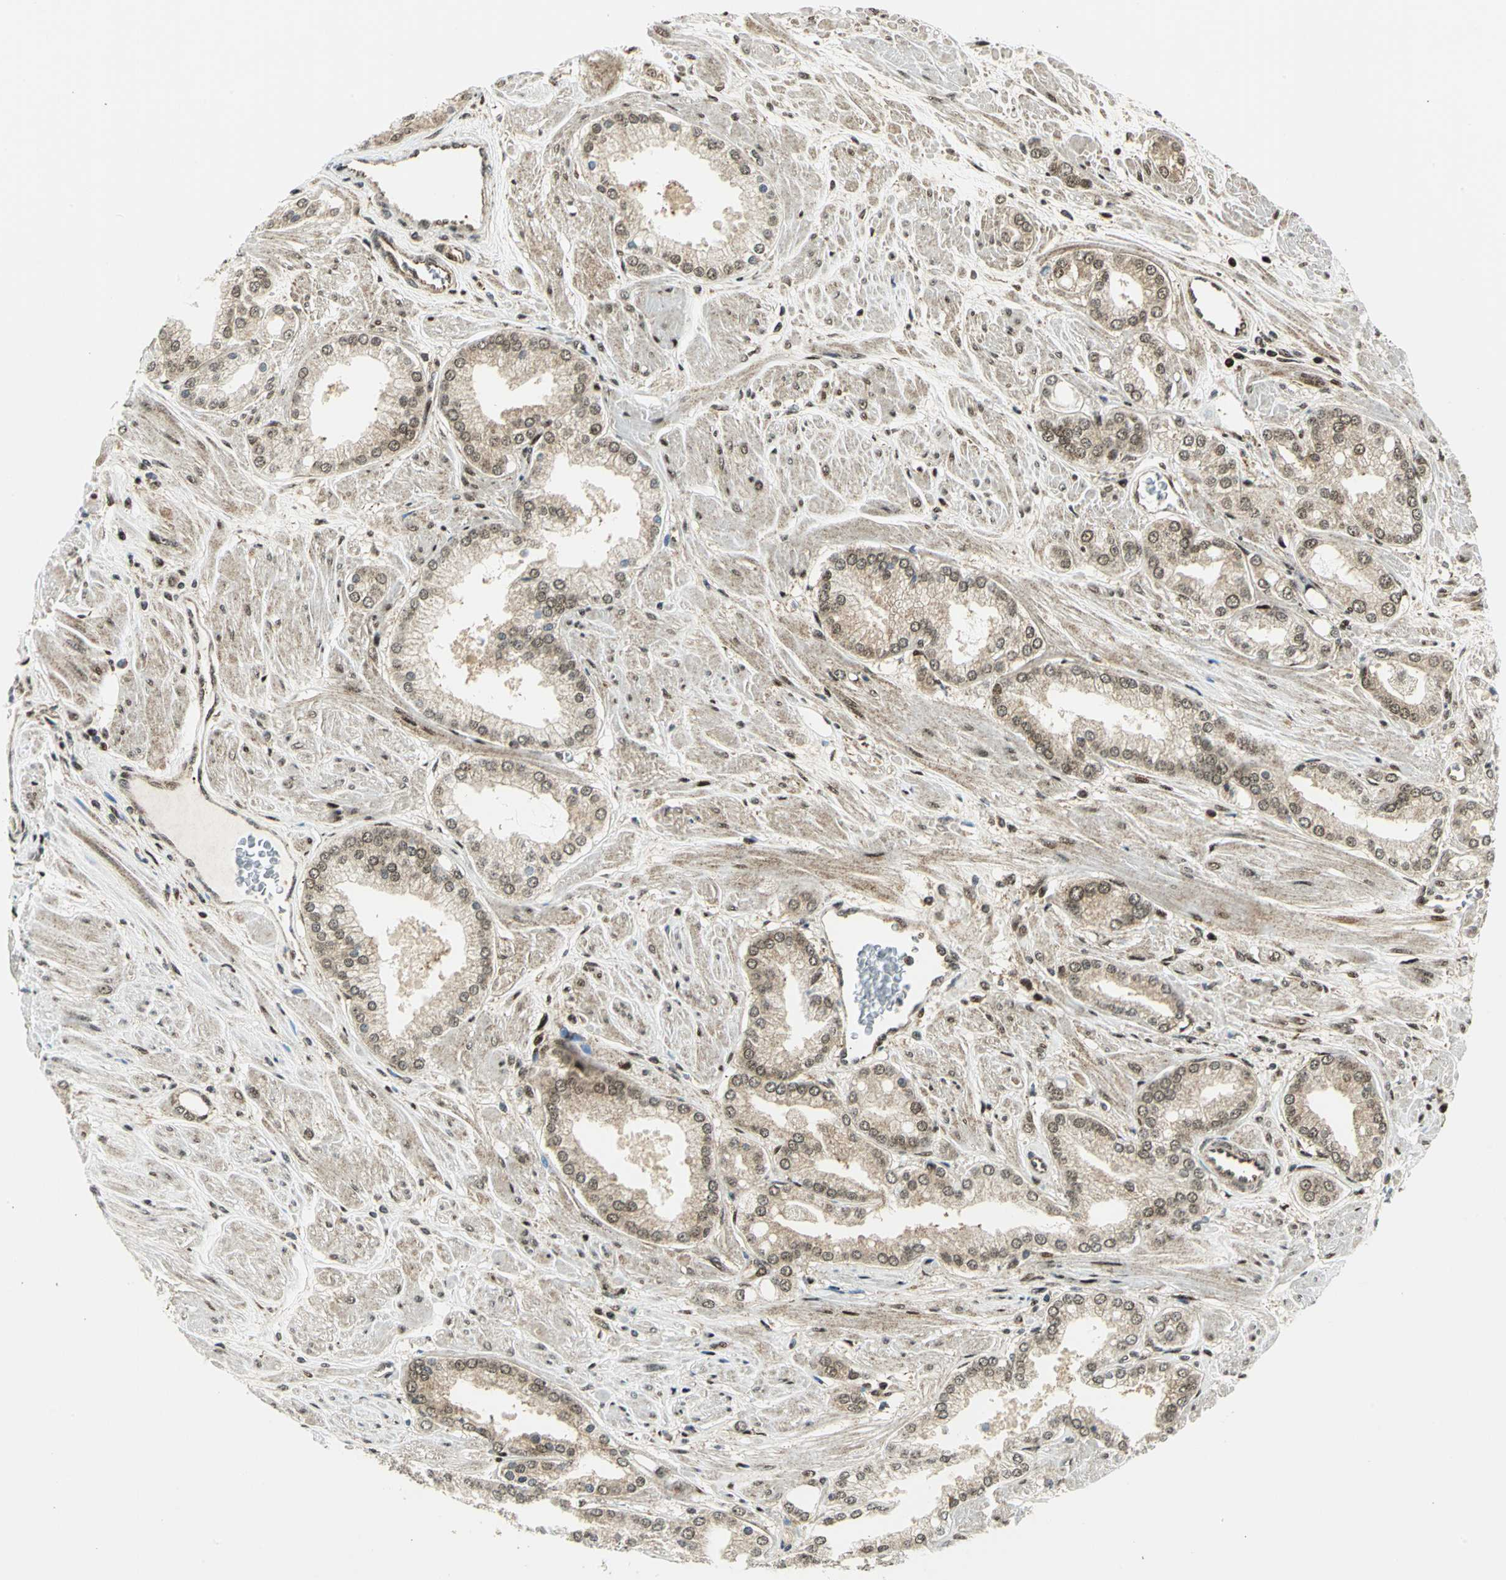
{"staining": {"intensity": "moderate", "quantity": ">75%", "location": "cytoplasmic/membranous,nuclear"}, "tissue": "prostate cancer", "cell_type": "Tumor cells", "image_type": "cancer", "snomed": [{"axis": "morphology", "description": "Adenocarcinoma, High grade"}, {"axis": "topography", "description": "Prostate"}], "caption": "Adenocarcinoma (high-grade) (prostate) stained with a brown dye shows moderate cytoplasmic/membranous and nuclear positive positivity in approximately >75% of tumor cells.", "gene": "COPS5", "patient": {"sex": "male", "age": 61}}